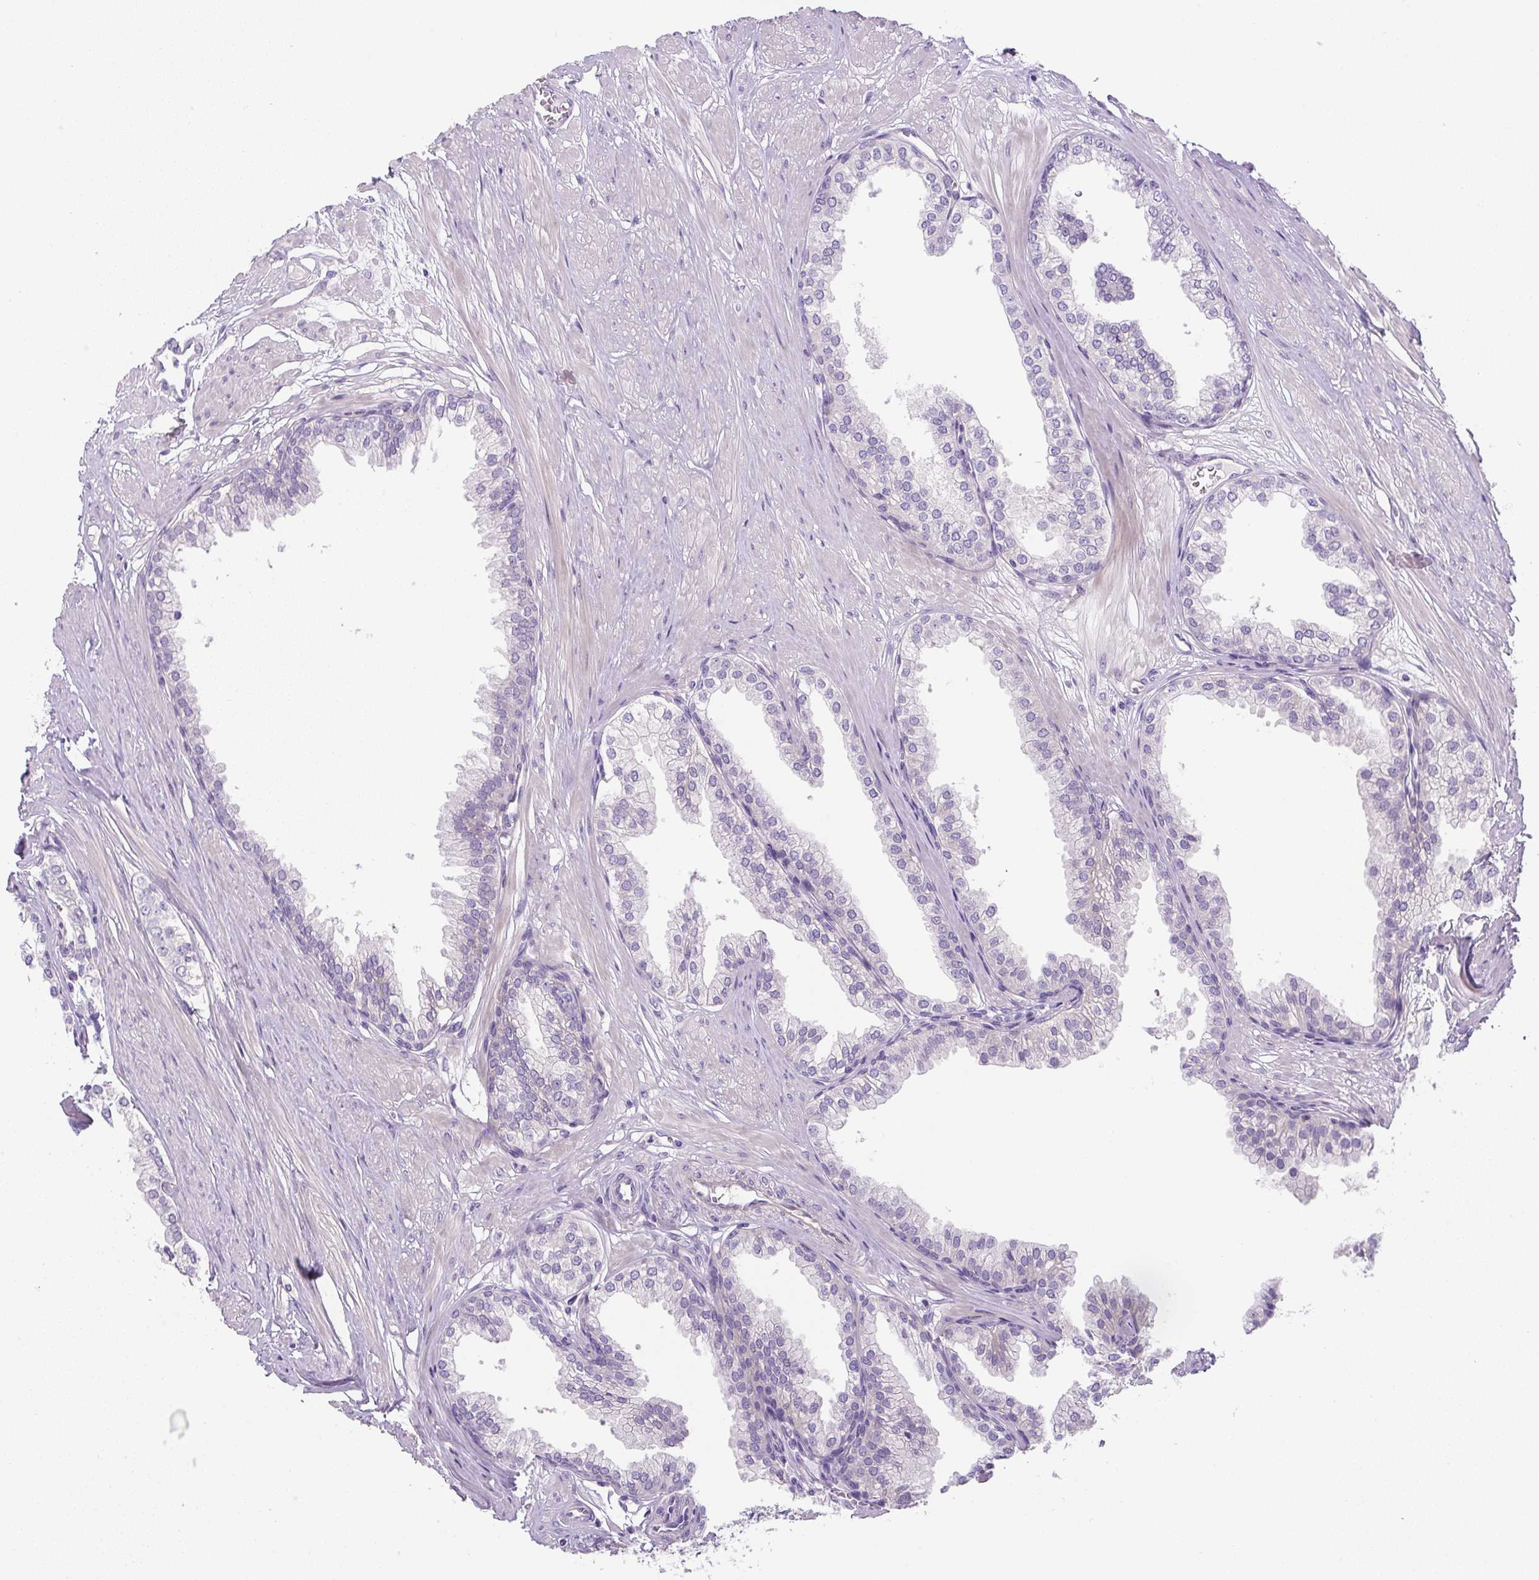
{"staining": {"intensity": "negative", "quantity": "none", "location": "none"}, "tissue": "prostate", "cell_type": "Glandular cells", "image_type": "normal", "snomed": [{"axis": "morphology", "description": "Normal tissue, NOS"}, {"axis": "topography", "description": "Prostate"}, {"axis": "topography", "description": "Peripheral nerve tissue"}], "caption": "An immunohistochemistry (IHC) micrograph of unremarkable prostate is shown. There is no staining in glandular cells of prostate. (DAB immunohistochemistry visualized using brightfield microscopy, high magnification).", "gene": "UBL3", "patient": {"sex": "male", "age": 55}}